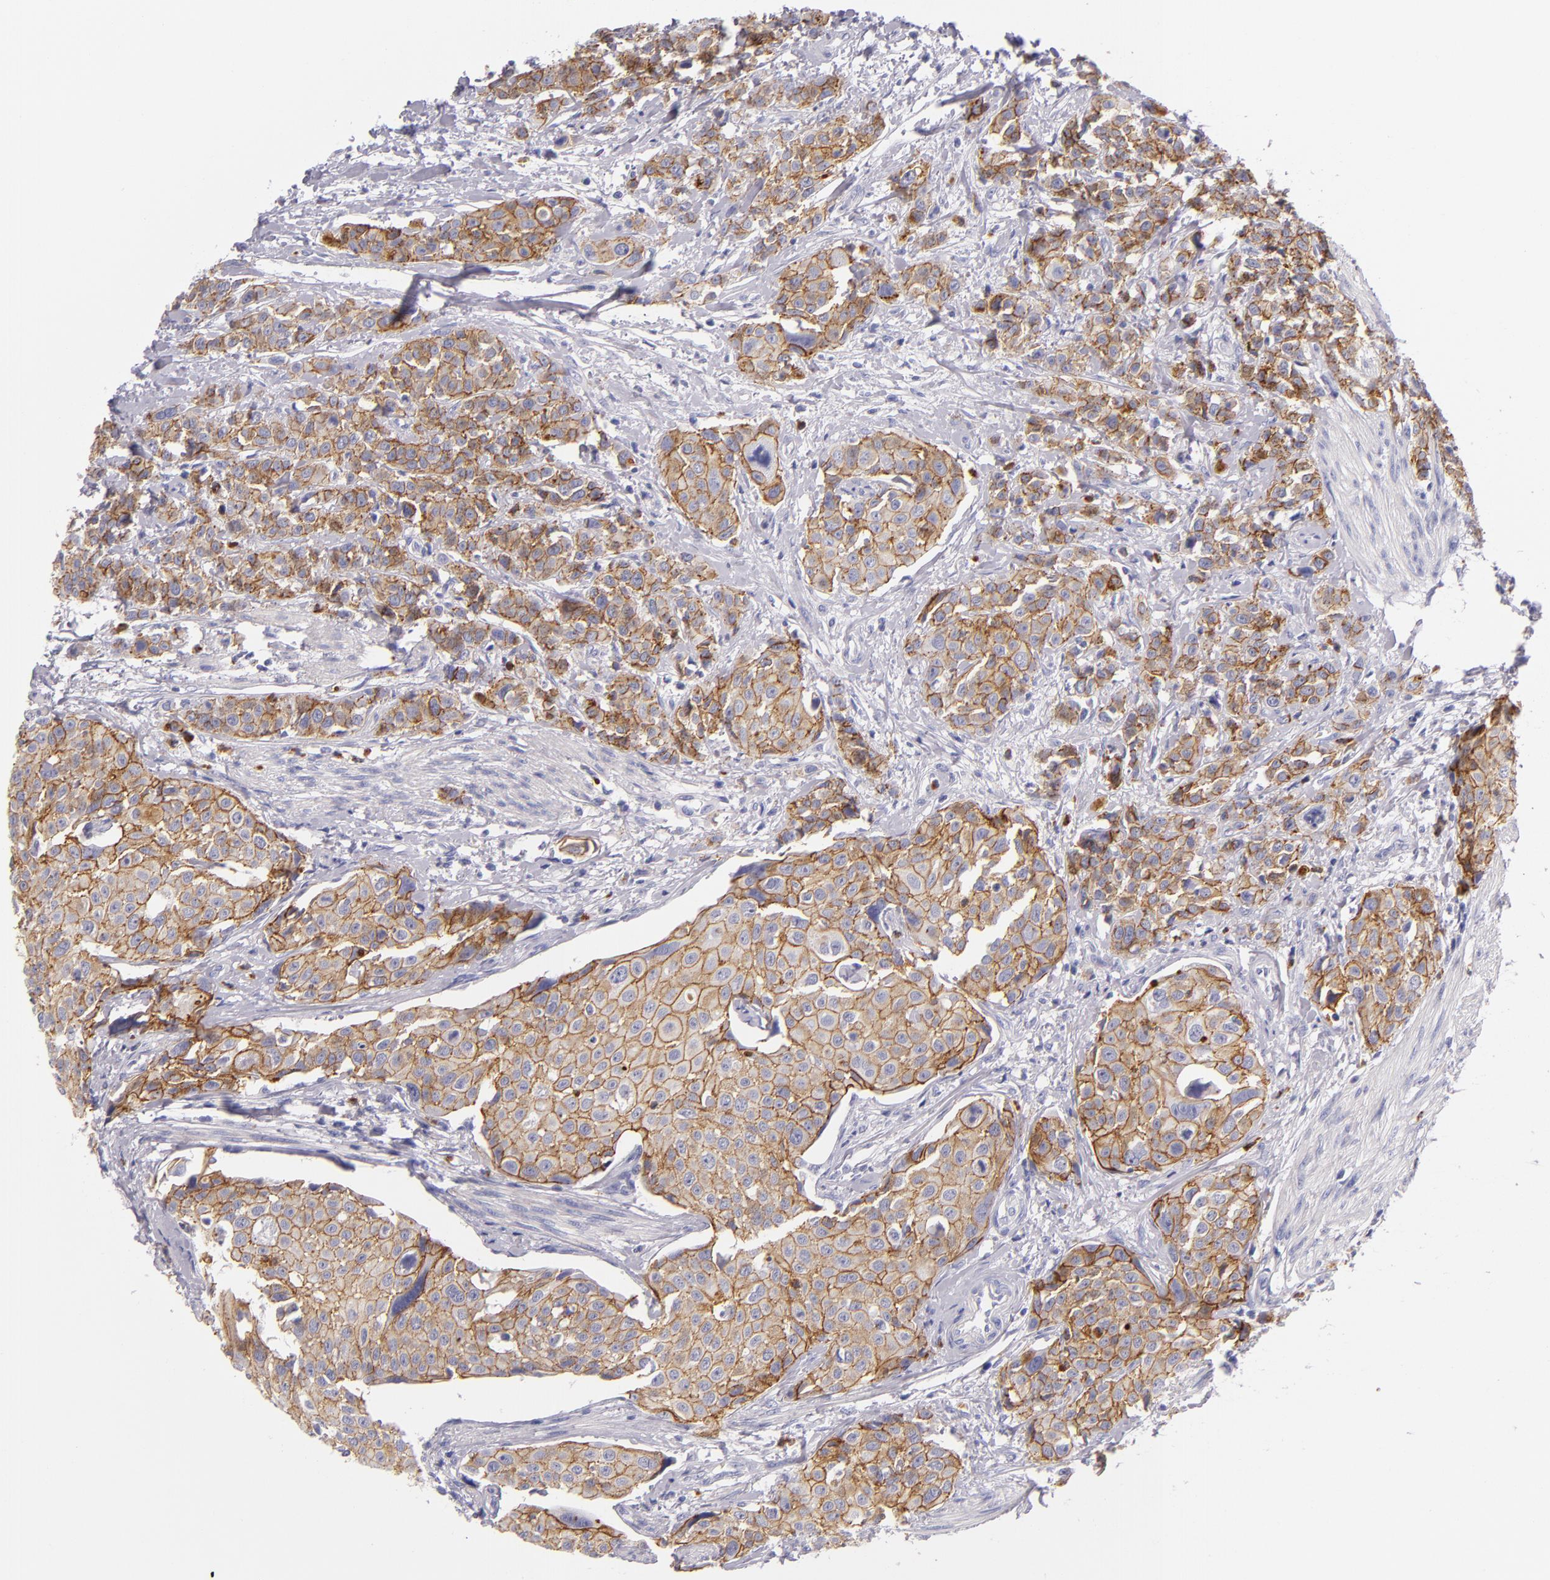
{"staining": {"intensity": "strong", "quantity": ">75%", "location": "cytoplasmic/membranous"}, "tissue": "urothelial cancer", "cell_type": "Tumor cells", "image_type": "cancer", "snomed": [{"axis": "morphology", "description": "Urothelial carcinoma, High grade"}, {"axis": "topography", "description": "Urinary bladder"}], "caption": "Urothelial carcinoma (high-grade) stained with a brown dye exhibits strong cytoplasmic/membranous positive expression in approximately >75% of tumor cells.", "gene": "CDH3", "patient": {"sex": "male", "age": 56}}